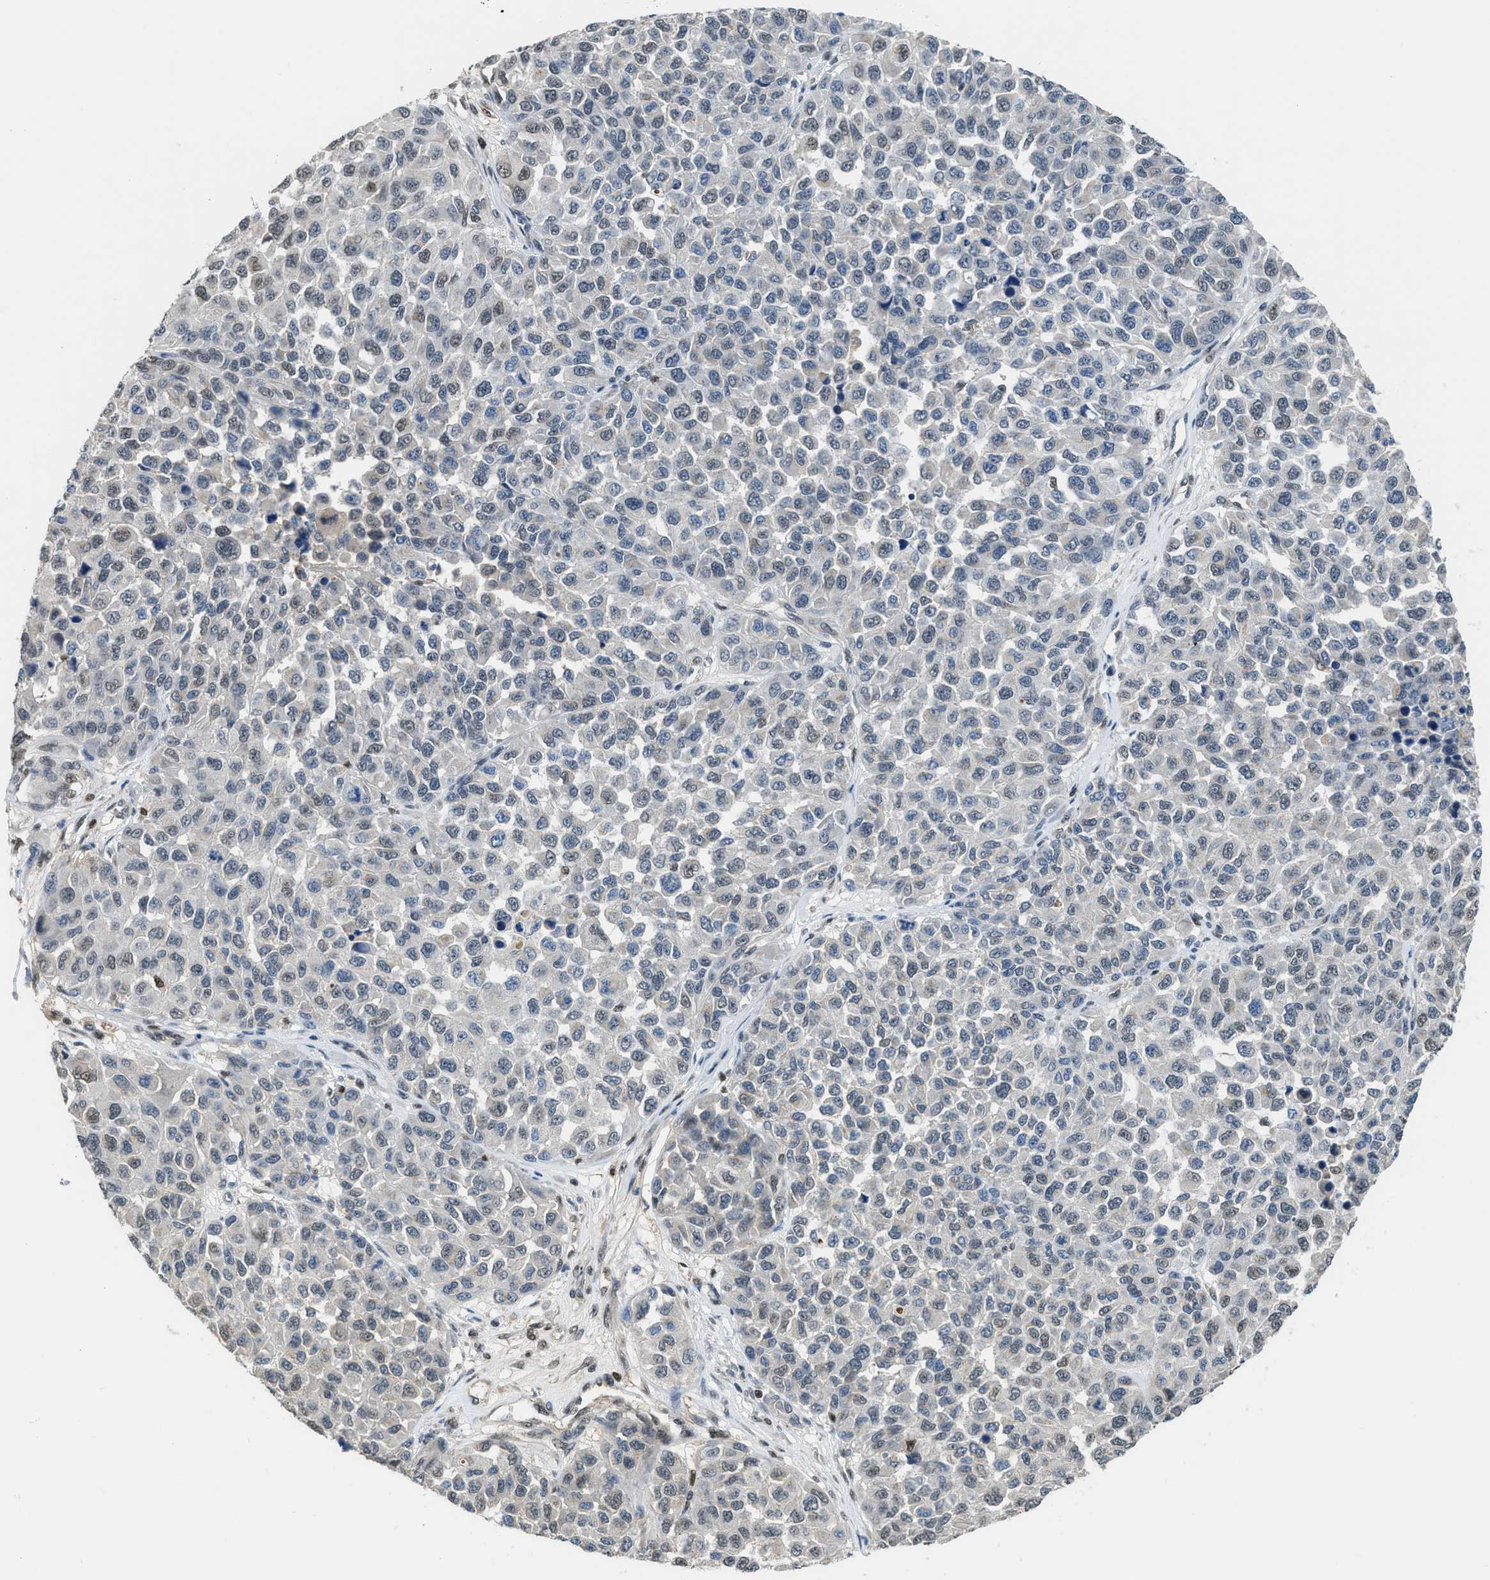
{"staining": {"intensity": "weak", "quantity": "<25%", "location": "nuclear"}, "tissue": "melanoma", "cell_type": "Tumor cells", "image_type": "cancer", "snomed": [{"axis": "morphology", "description": "Malignant melanoma, NOS"}, {"axis": "topography", "description": "Skin"}], "caption": "An immunohistochemistry (IHC) micrograph of melanoma is shown. There is no staining in tumor cells of melanoma.", "gene": "ALX1", "patient": {"sex": "male", "age": 62}}